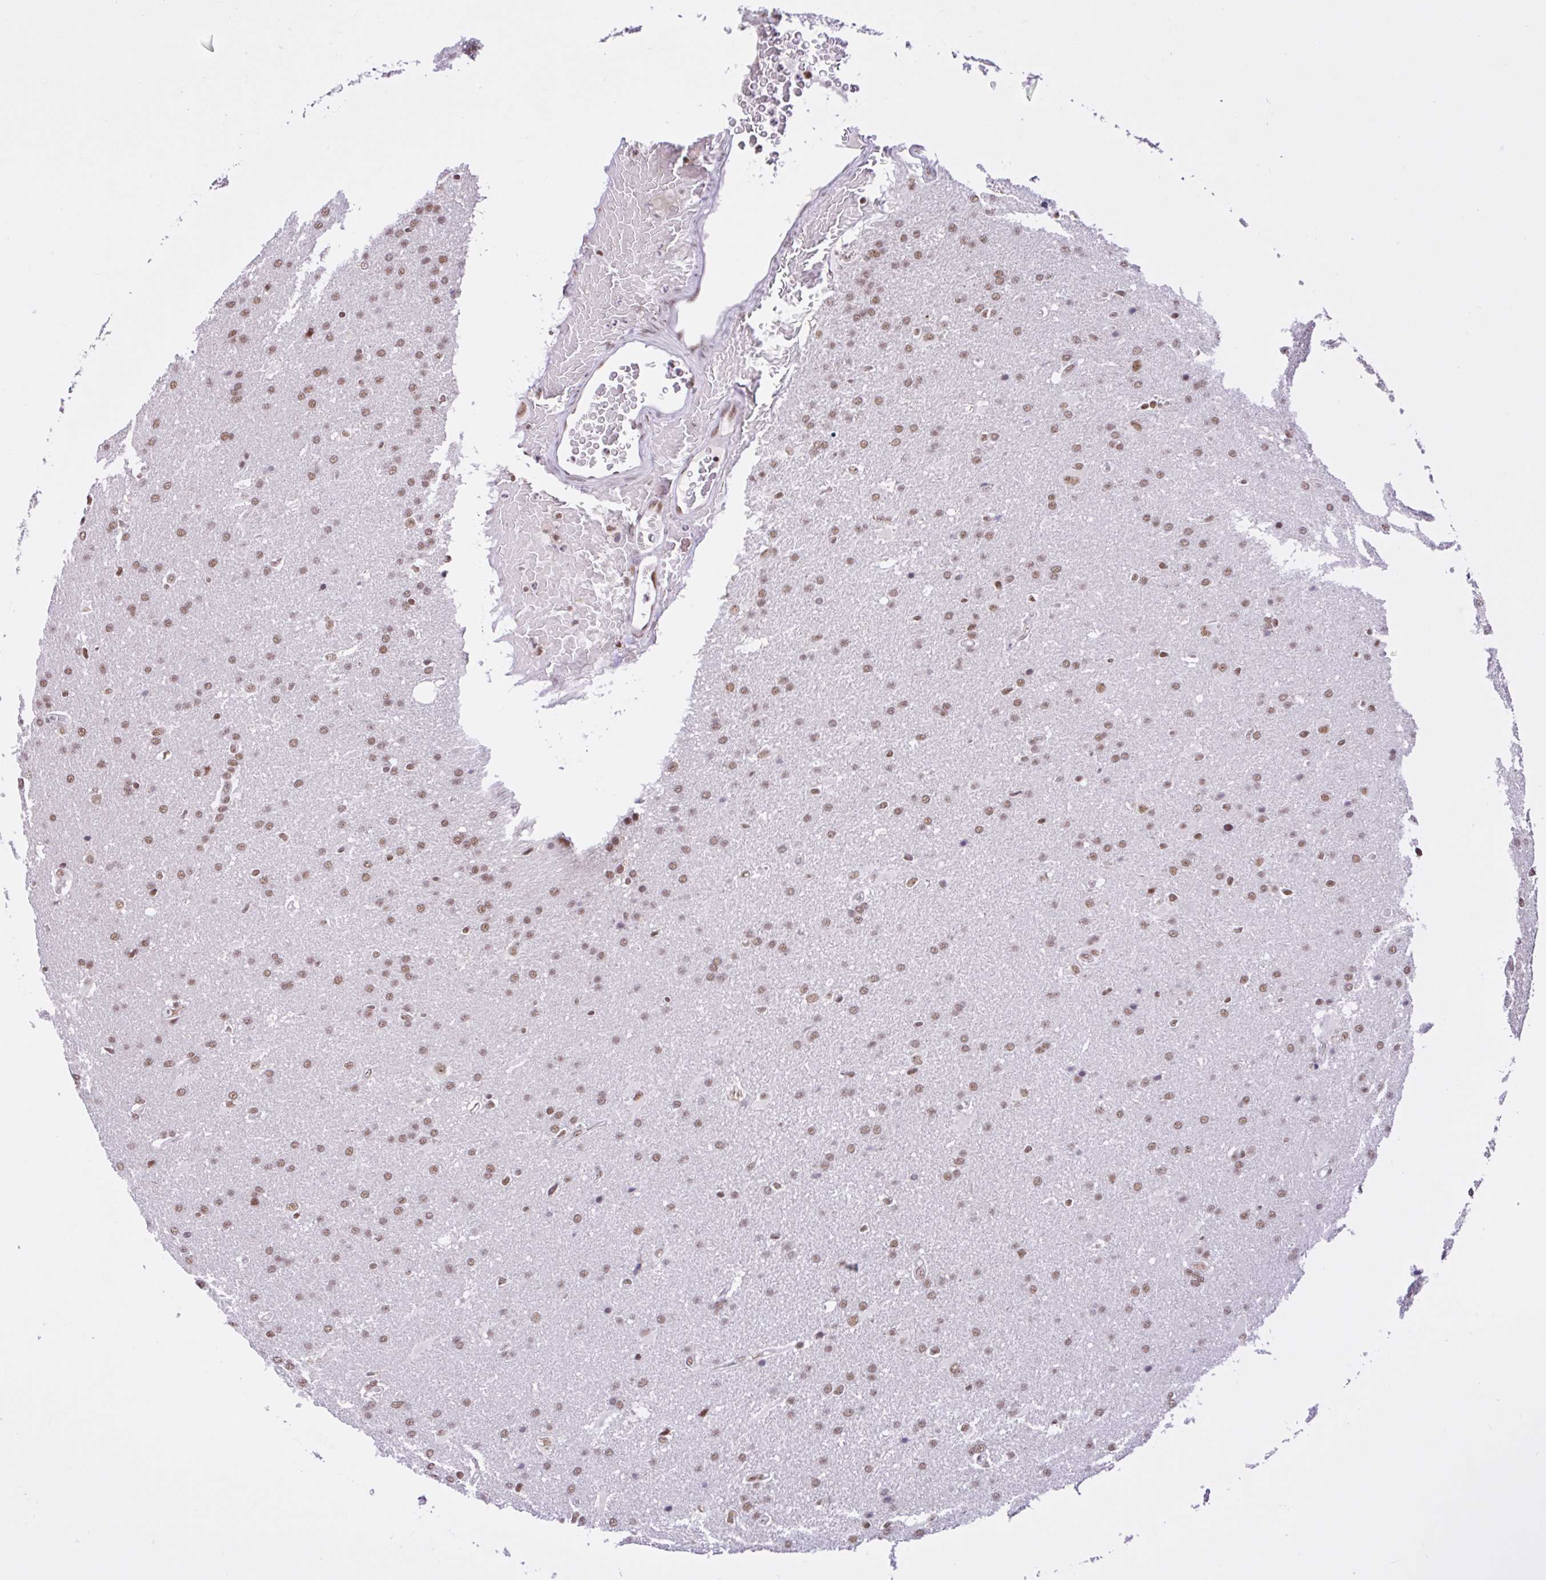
{"staining": {"intensity": "weak", "quantity": ">75%", "location": "nuclear"}, "tissue": "glioma", "cell_type": "Tumor cells", "image_type": "cancer", "snomed": [{"axis": "morphology", "description": "Glioma, malignant, High grade"}, {"axis": "topography", "description": "Brain"}], "caption": "This image demonstrates glioma stained with immunohistochemistry (IHC) to label a protein in brown. The nuclear of tumor cells show weak positivity for the protein. Nuclei are counter-stained blue.", "gene": "CCDC12", "patient": {"sex": "male", "age": 56}}